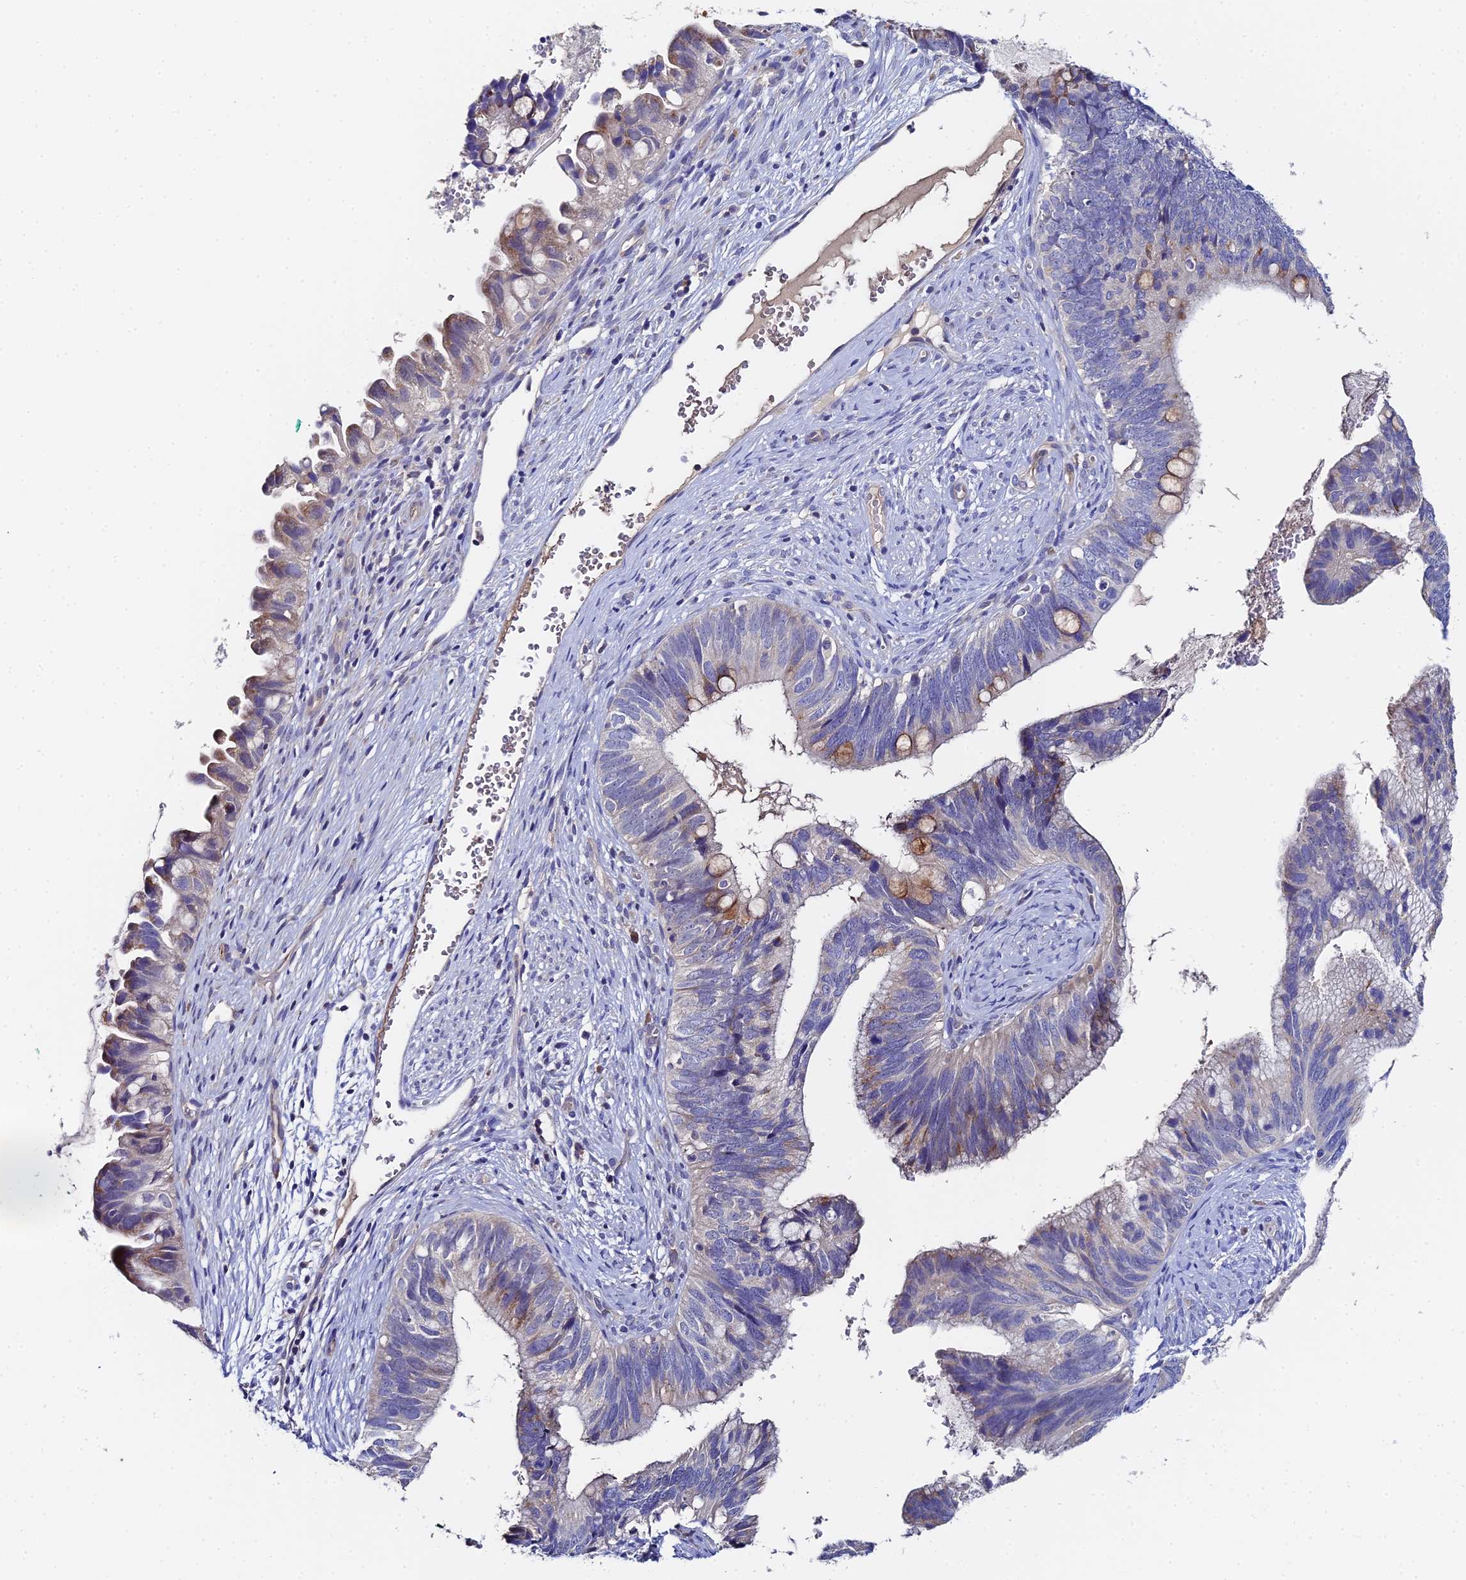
{"staining": {"intensity": "moderate", "quantity": "<25%", "location": "cytoplasmic/membranous"}, "tissue": "cervical cancer", "cell_type": "Tumor cells", "image_type": "cancer", "snomed": [{"axis": "morphology", "description": "Adenocarcinoma, NOS"}, {"axis": "topography", "description": "Cervix"}], "caption": "Immunohistochemical staining of human cervical adenocarcinoma exhibits low levels of moderate cytoplasmic/membranous protein staining in about <25% of tumor cells. (DAB = brown stain, brightfield microscopy at high magnification).", "gene": "UBE2L3", "patient": {"sex": "female", "age": 42}}